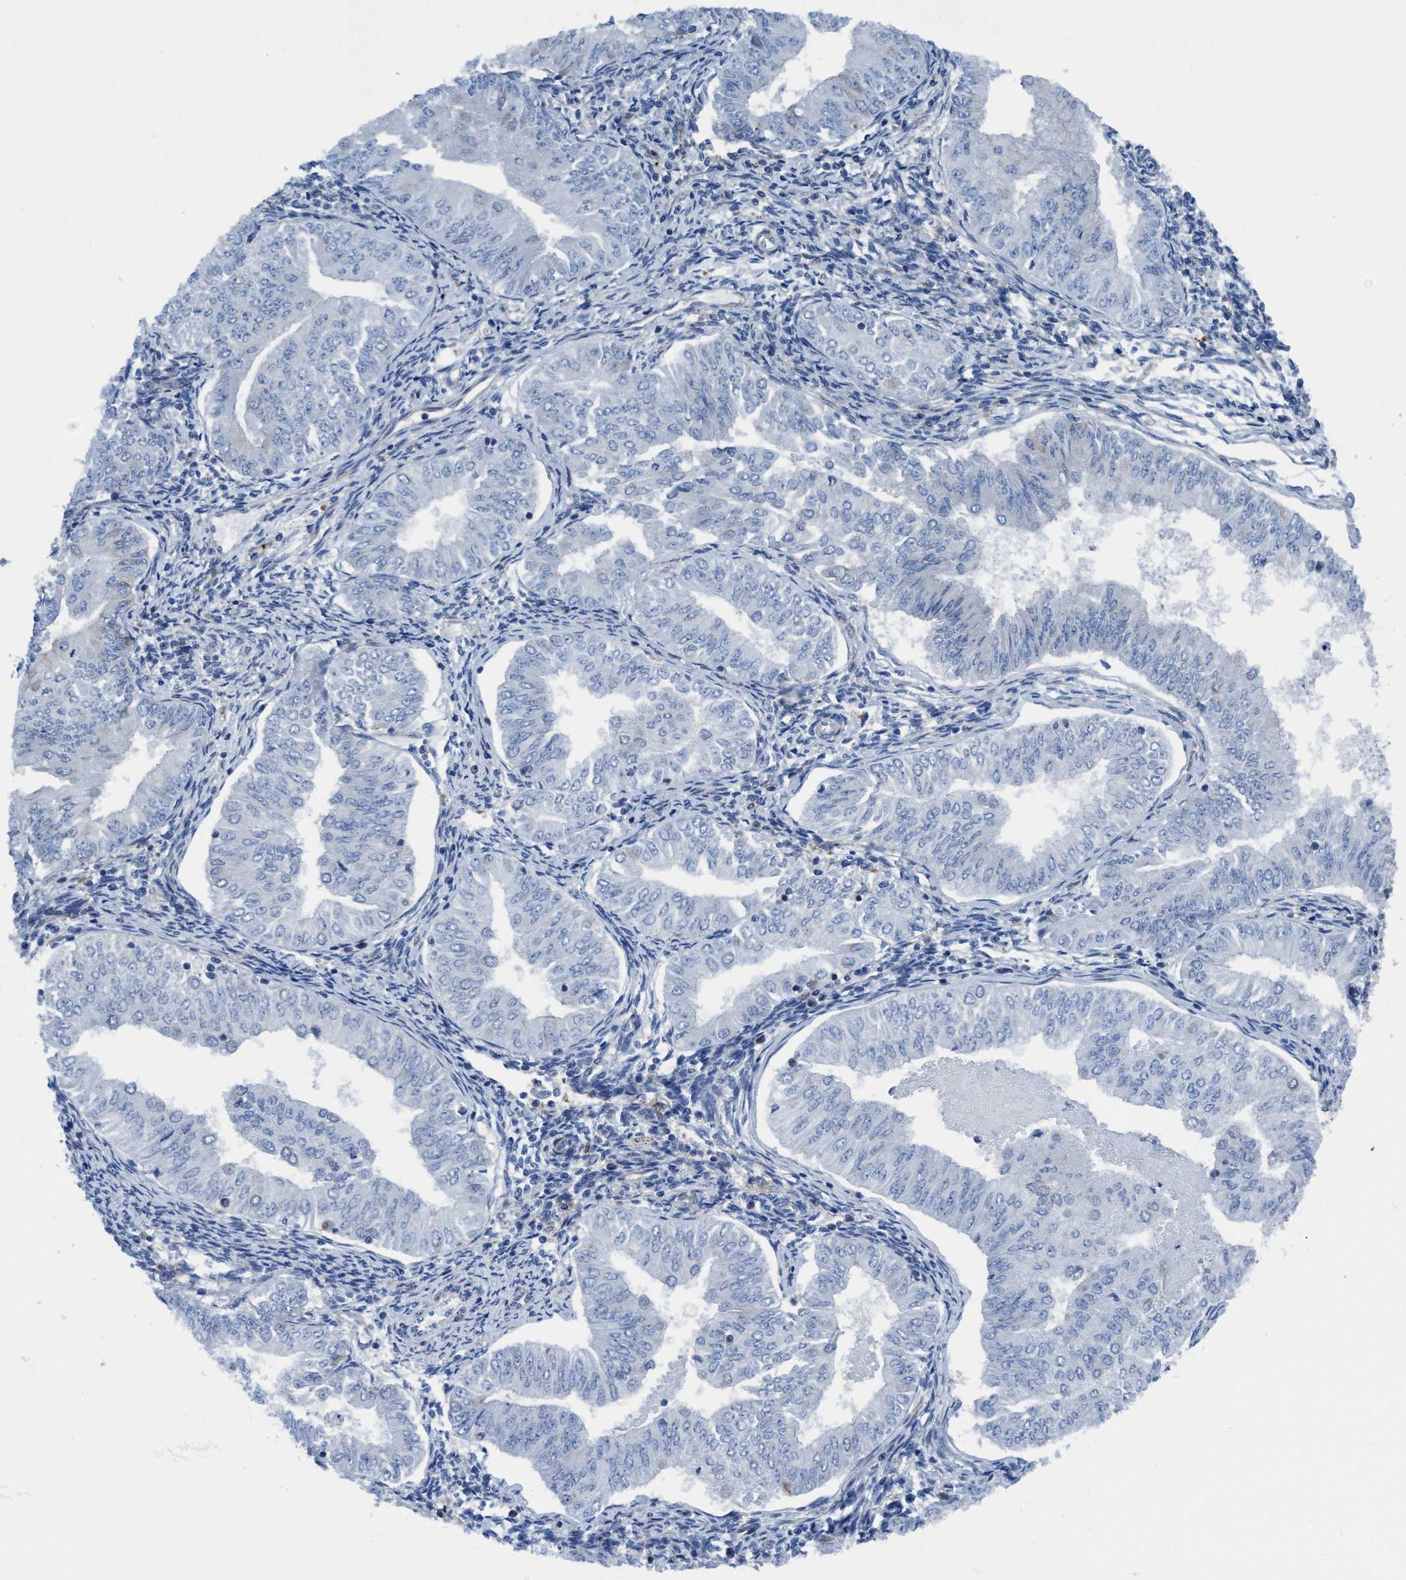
{"staining": {"intensity": "negative", "quantity": "none", "location": "none"}, "tissue": "endometrial cancer", "cell_type": "Tumor cells", "image_type": "cancer", "snomed": [{"axis": "morphology", "description": "Normal tissue, NOS"}, {"axis": "morphology", "description": "Adenocarcinoma, NOS"}, {"axis": "topography", "description": "Endometrium"}], "caption": "Photomicrograph shows no protein positivity in tumor cells of adenocarcinoma (endometrial) tissue.", "gene": "NMT1", "patient": {"sex": "female", "age": 53}}